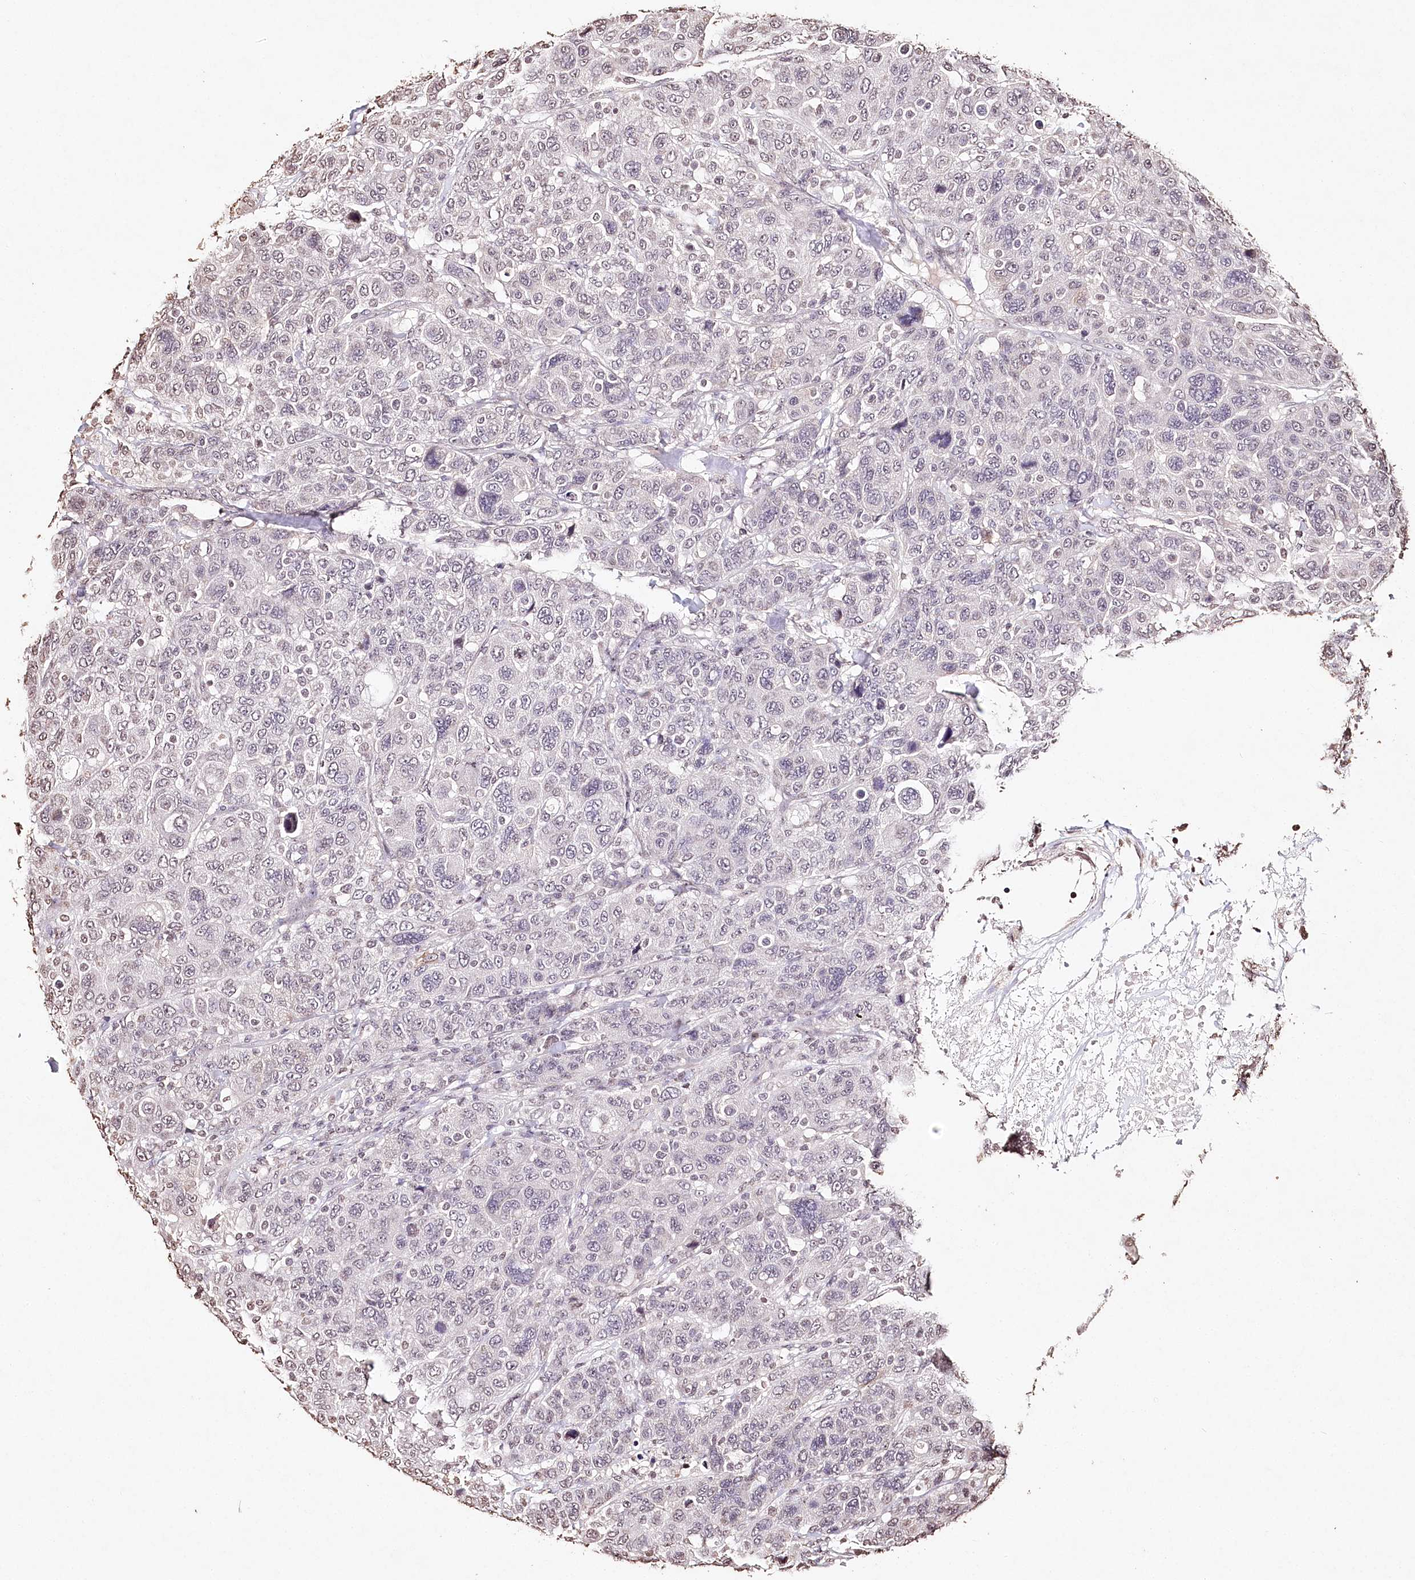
{"staining": {"intensity": "negative", "quantity": "none", "location": "none"}, "tissue": "breast cancer", "cell_type": "Tumor cells", "image_type": "cancer", "snomed": [{"axis": "morphology", "description": "Duct carcinoma"}, {"axis": "topography", "description": "Breast"}], "caption": "The histopathology image shows no significant staining in tumor cells of breast invasive ductal carcinoma.", "gene": "DMXL1", "patient": {"sex": "female", "age": 37}}